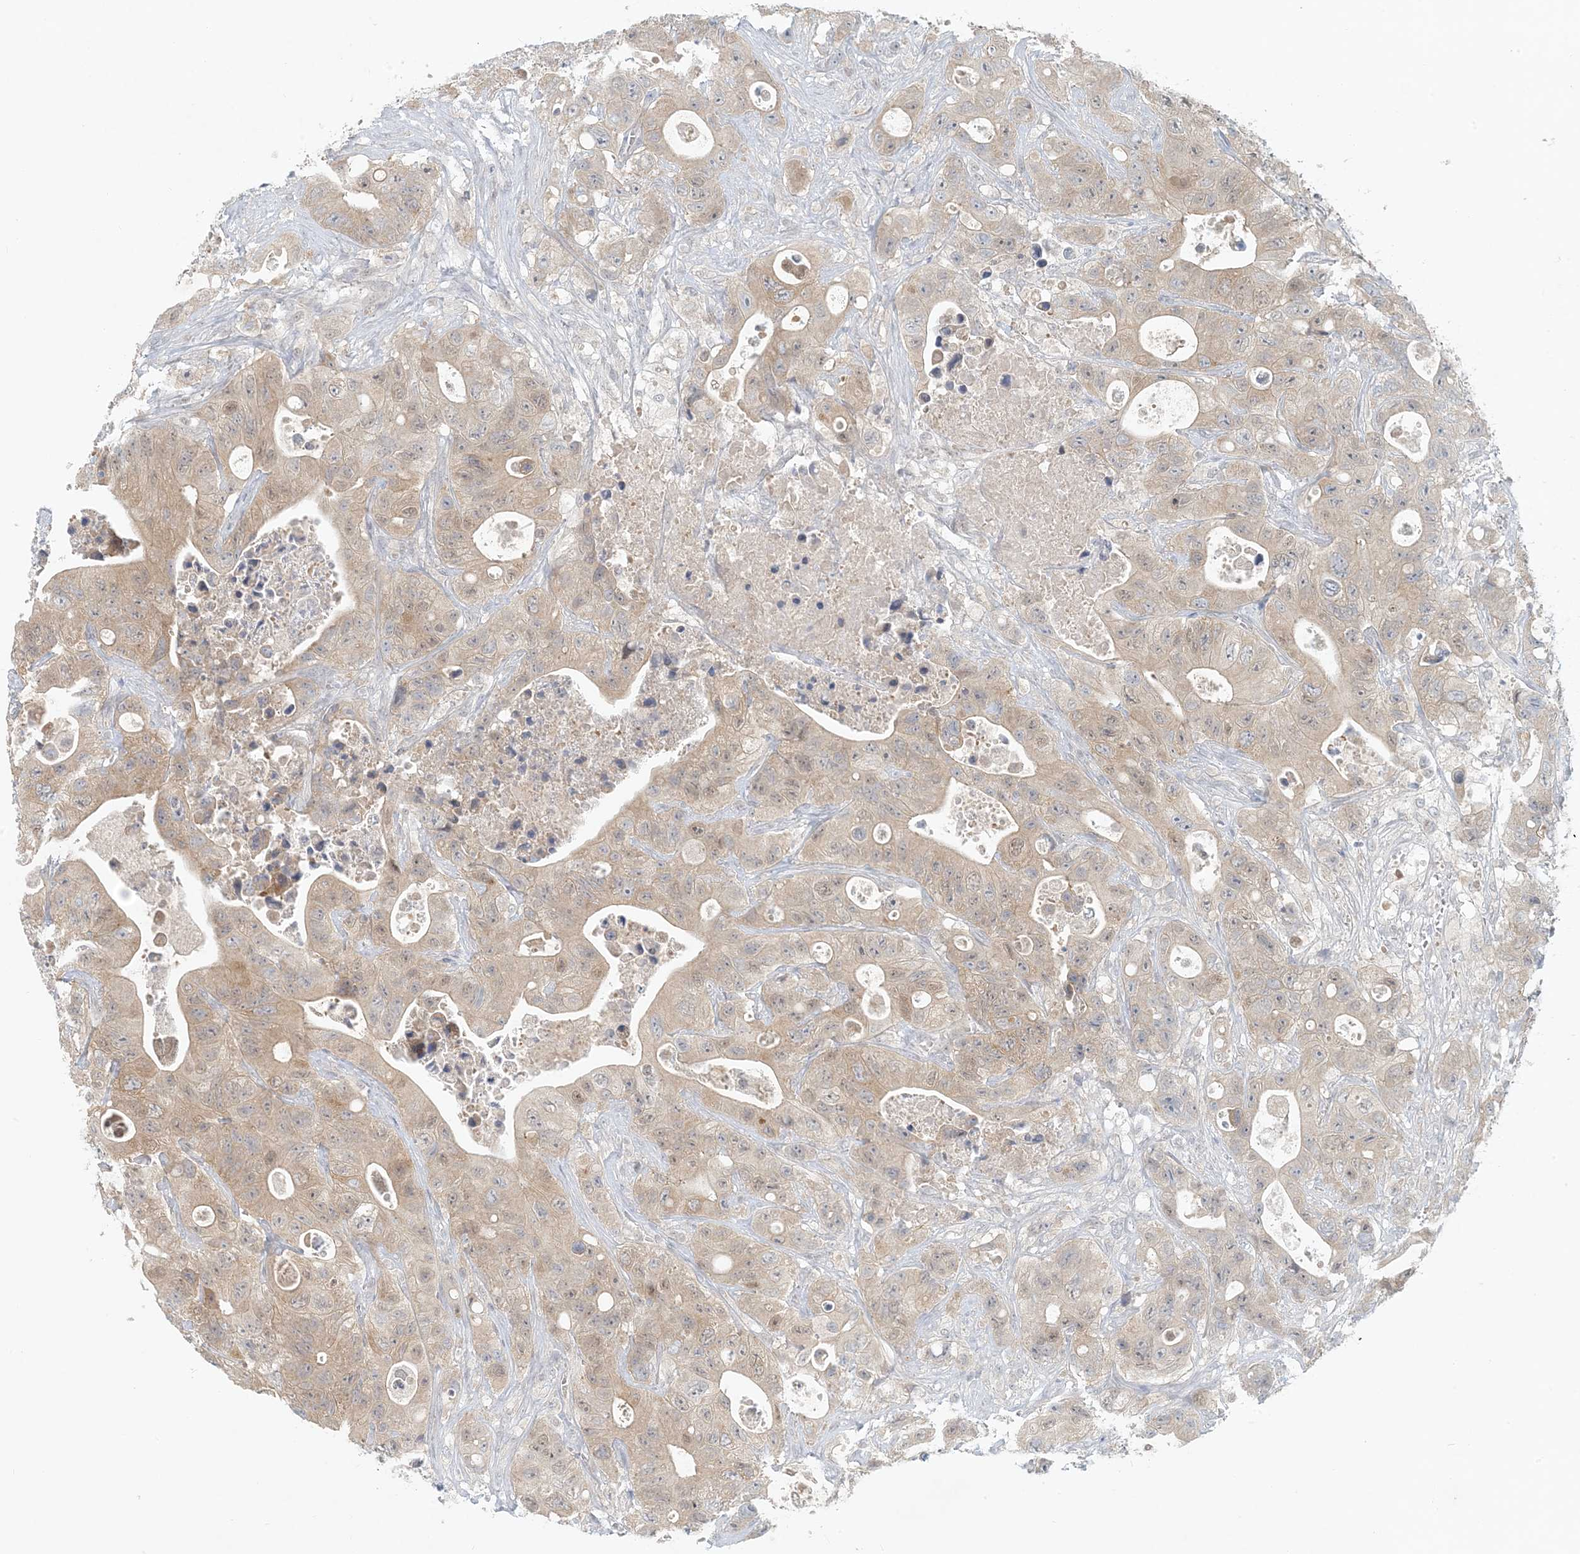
{"staining": {"intensity": "moderate", "quantity": ">75%", "location": "cytoplasmic/membranous"}, "tissue": "colorectal cancer", "cell_type": "Tumor cells", "image_type": "cancer", "snomed": [{"axis": "morphology", "description": "Adenocarcinoma, NOS"}, {"axis": "topography", "description": "Colon"}], "caption": "This is a photomicrograph of immunohistochemistry (IHC) staining of adenocarcinoma (colorectal), which shows moderate expression in the cytoplasmic/membranous of tumor cells.", "gene": "OBI1", "patient": {"sex": "female", "age": 46}}